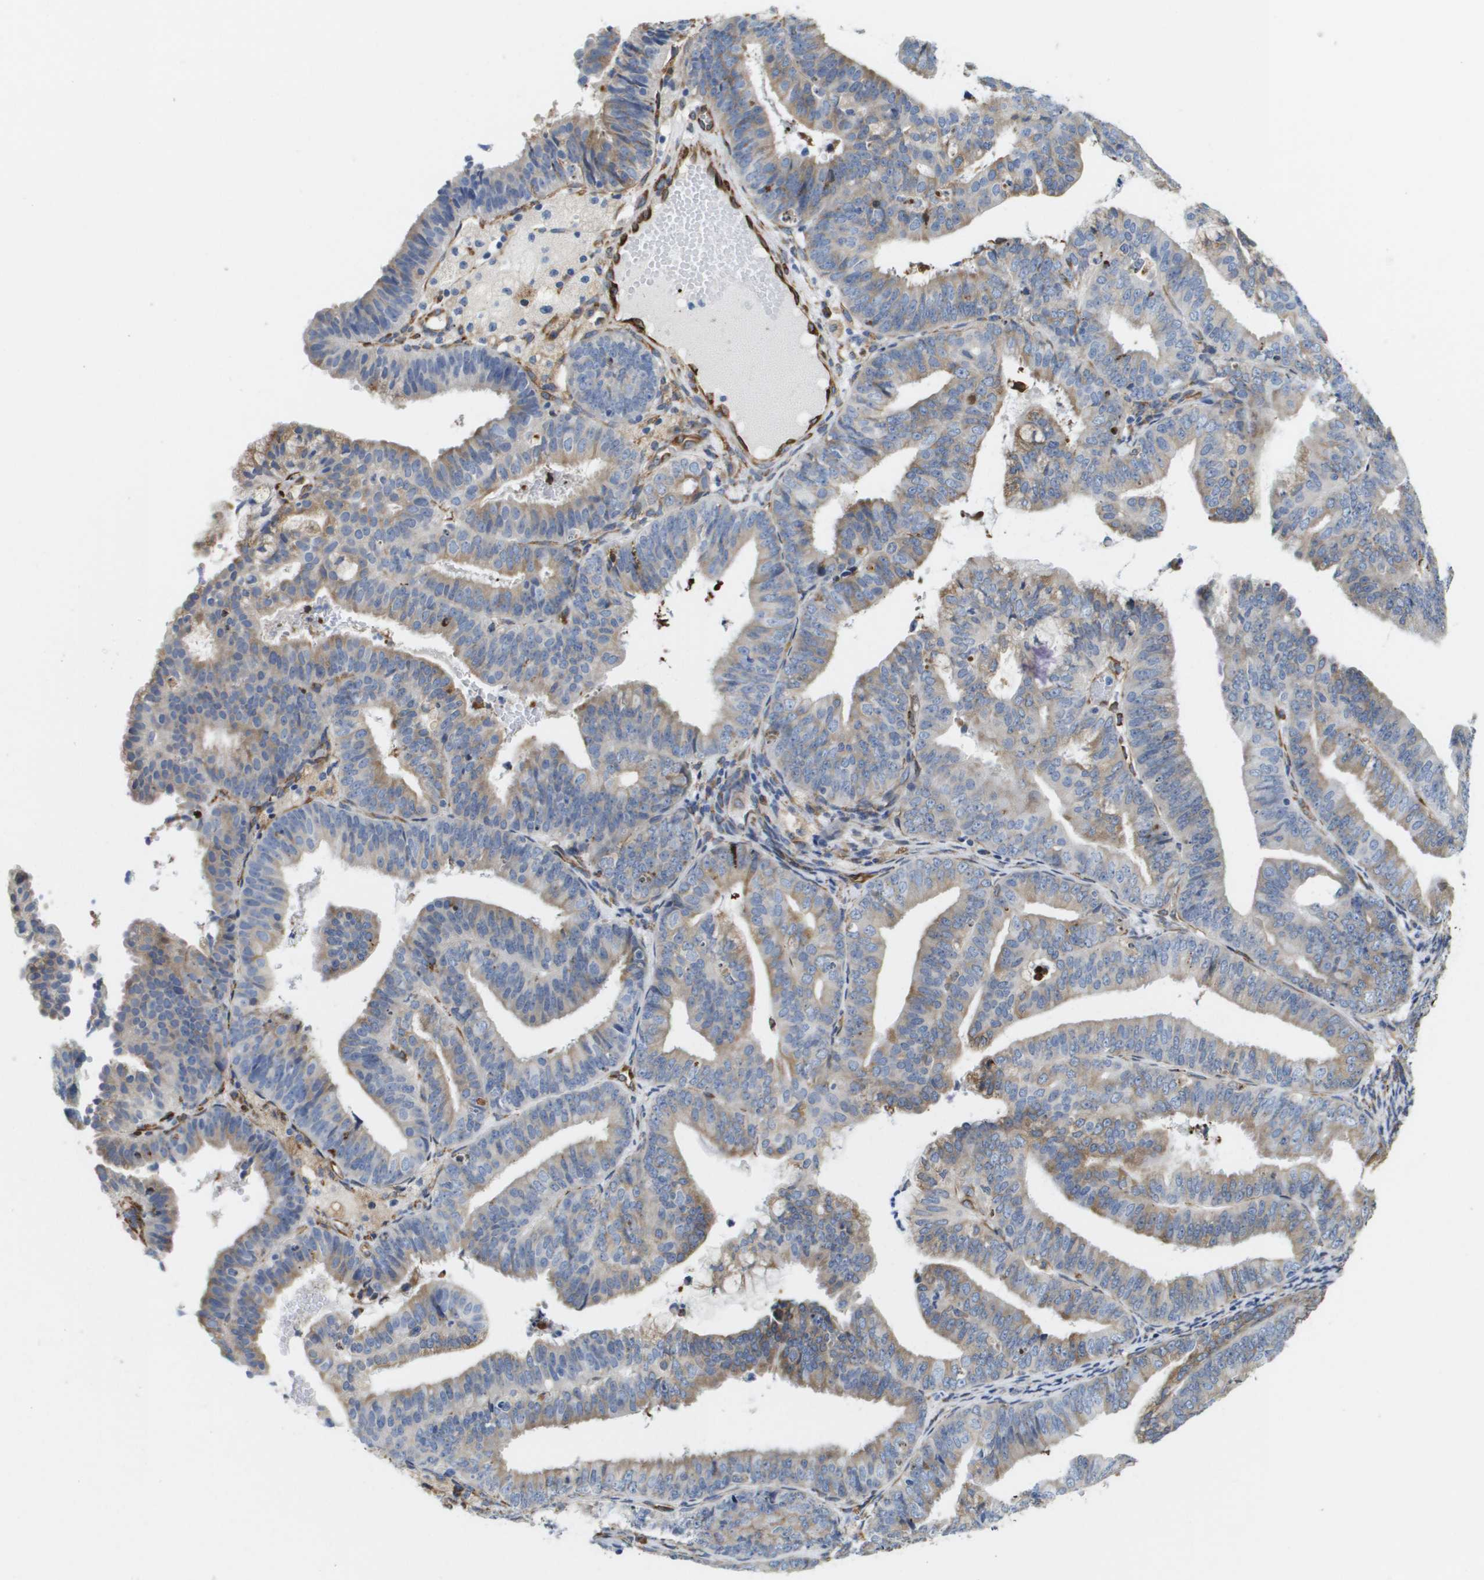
{"staining": {"intensity": "moderate", "quantity": "25%-75%", "location": "cytoplasmic/membranous"}, "tissue": "endometrial cancer", "cell_type": "Tumor cells", "image_type": "cancer", "snomed": [{"axis": "morphology", "description": "Adenocarcinoma, NOS"}, {"axis": "topography", "description": "Endometrium"}], "caption": "IHC of human endometrial cancer (adenocarcinoma) displays medium levels of moderate cytoplasmic/membranous staining in about 25%-75% of tumor cells.", "gene": "ST3GAL2", "patient": {"sex": "female", "age": 63}}